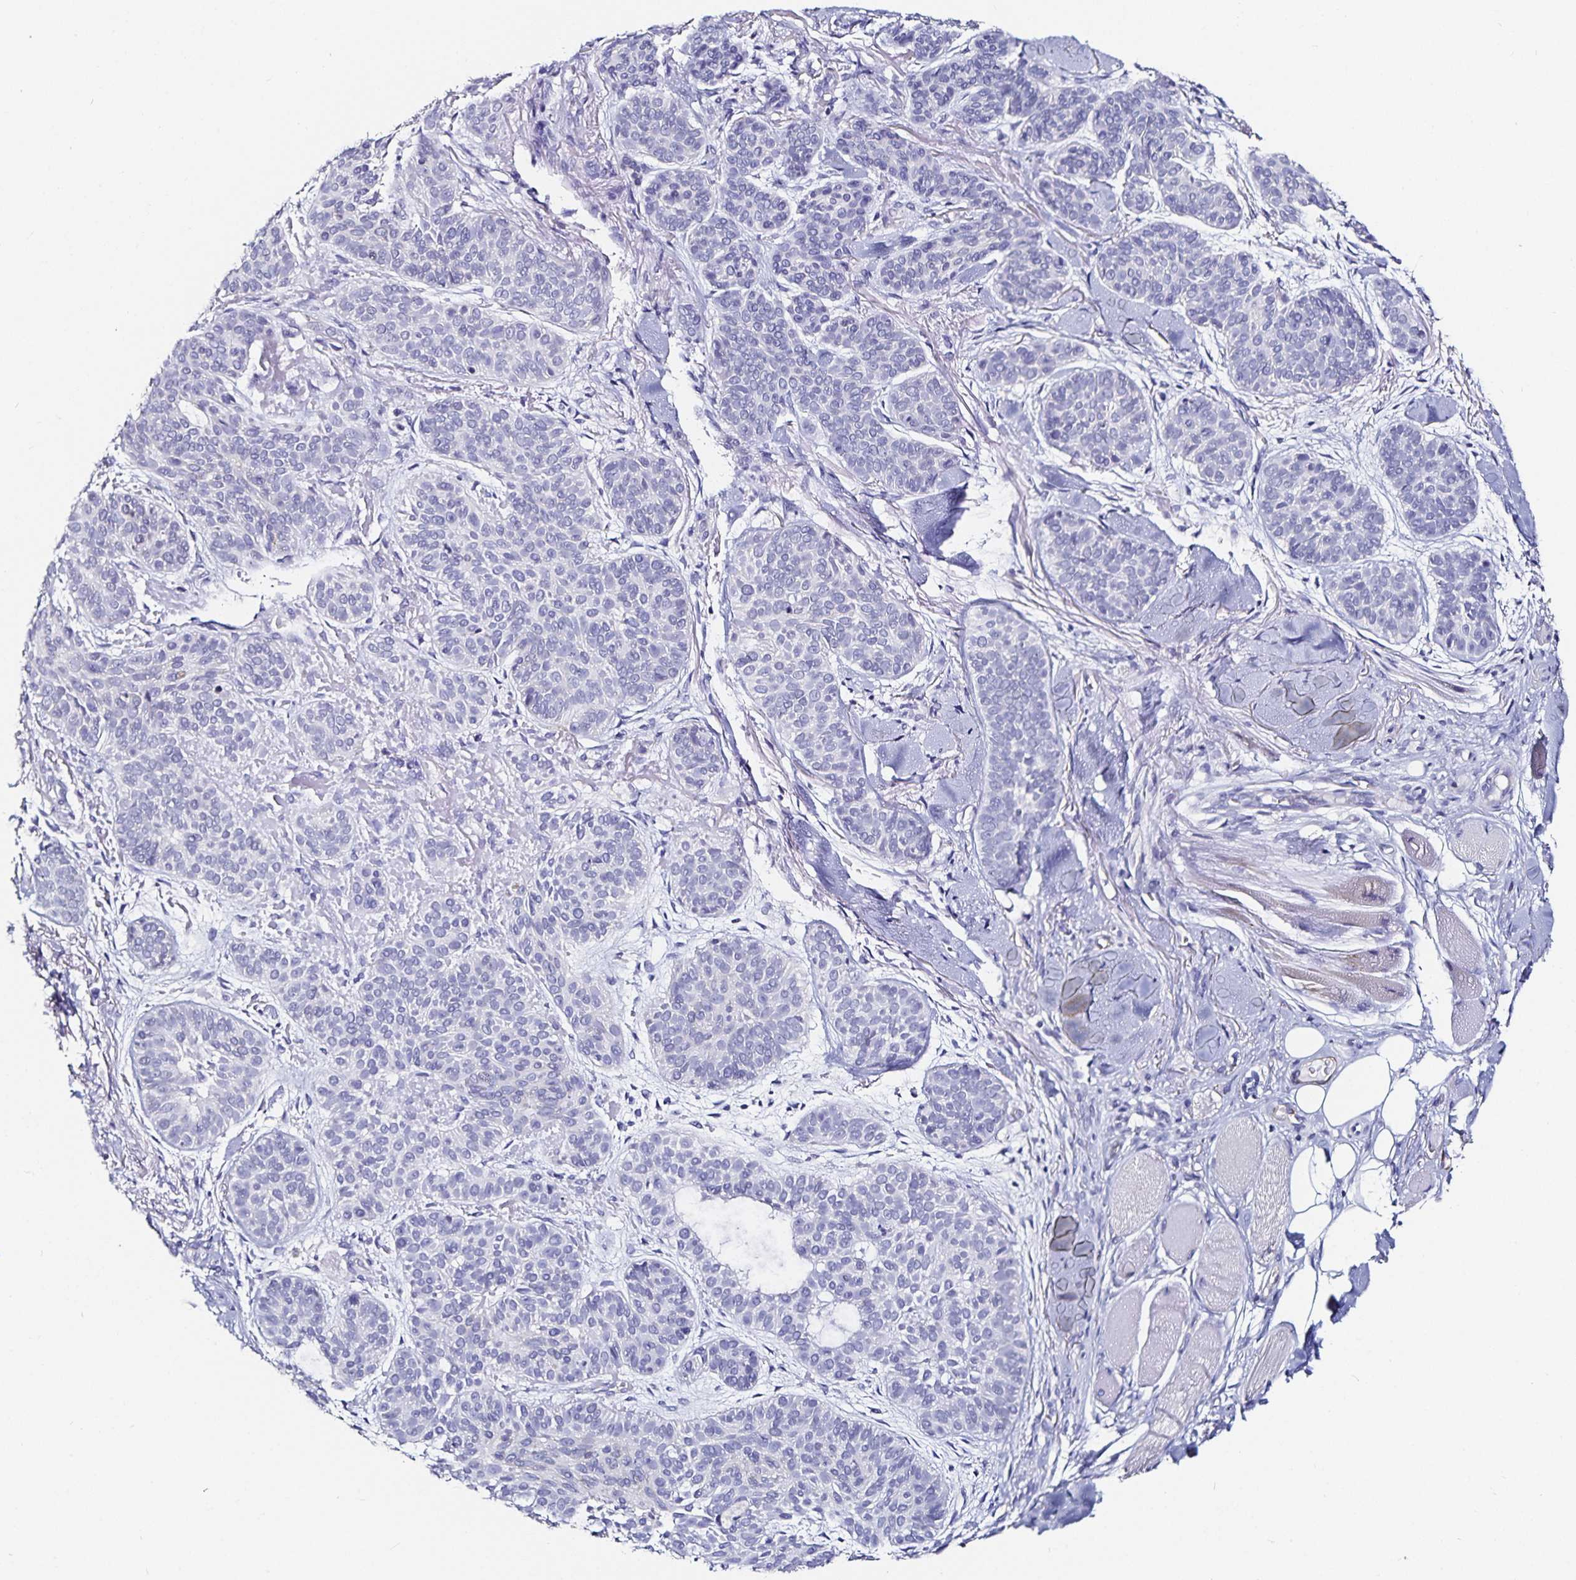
{"staining": {"intensity": "negative", "quantity": "none", "location": "none"}, "tissue": "skin cancer", "cell_type": "Tumor cells", "image_type": "cancer", "snomed": [{"axis": "morphology", "description": "Basal cell carcinoma"}, {"axis": "topography", "description": "Skin"}, {"axis": "topography", "description": "Skin of nose"}], "caption": "This histopathology image is of skin cancer stained with immunohistochemistry to label a protein in brown with the nuclei are counter-stained blue. There is no expression in tumor cells.", "gene": "TSPAN7", "patient": {"sex": "female", "age": 81}}